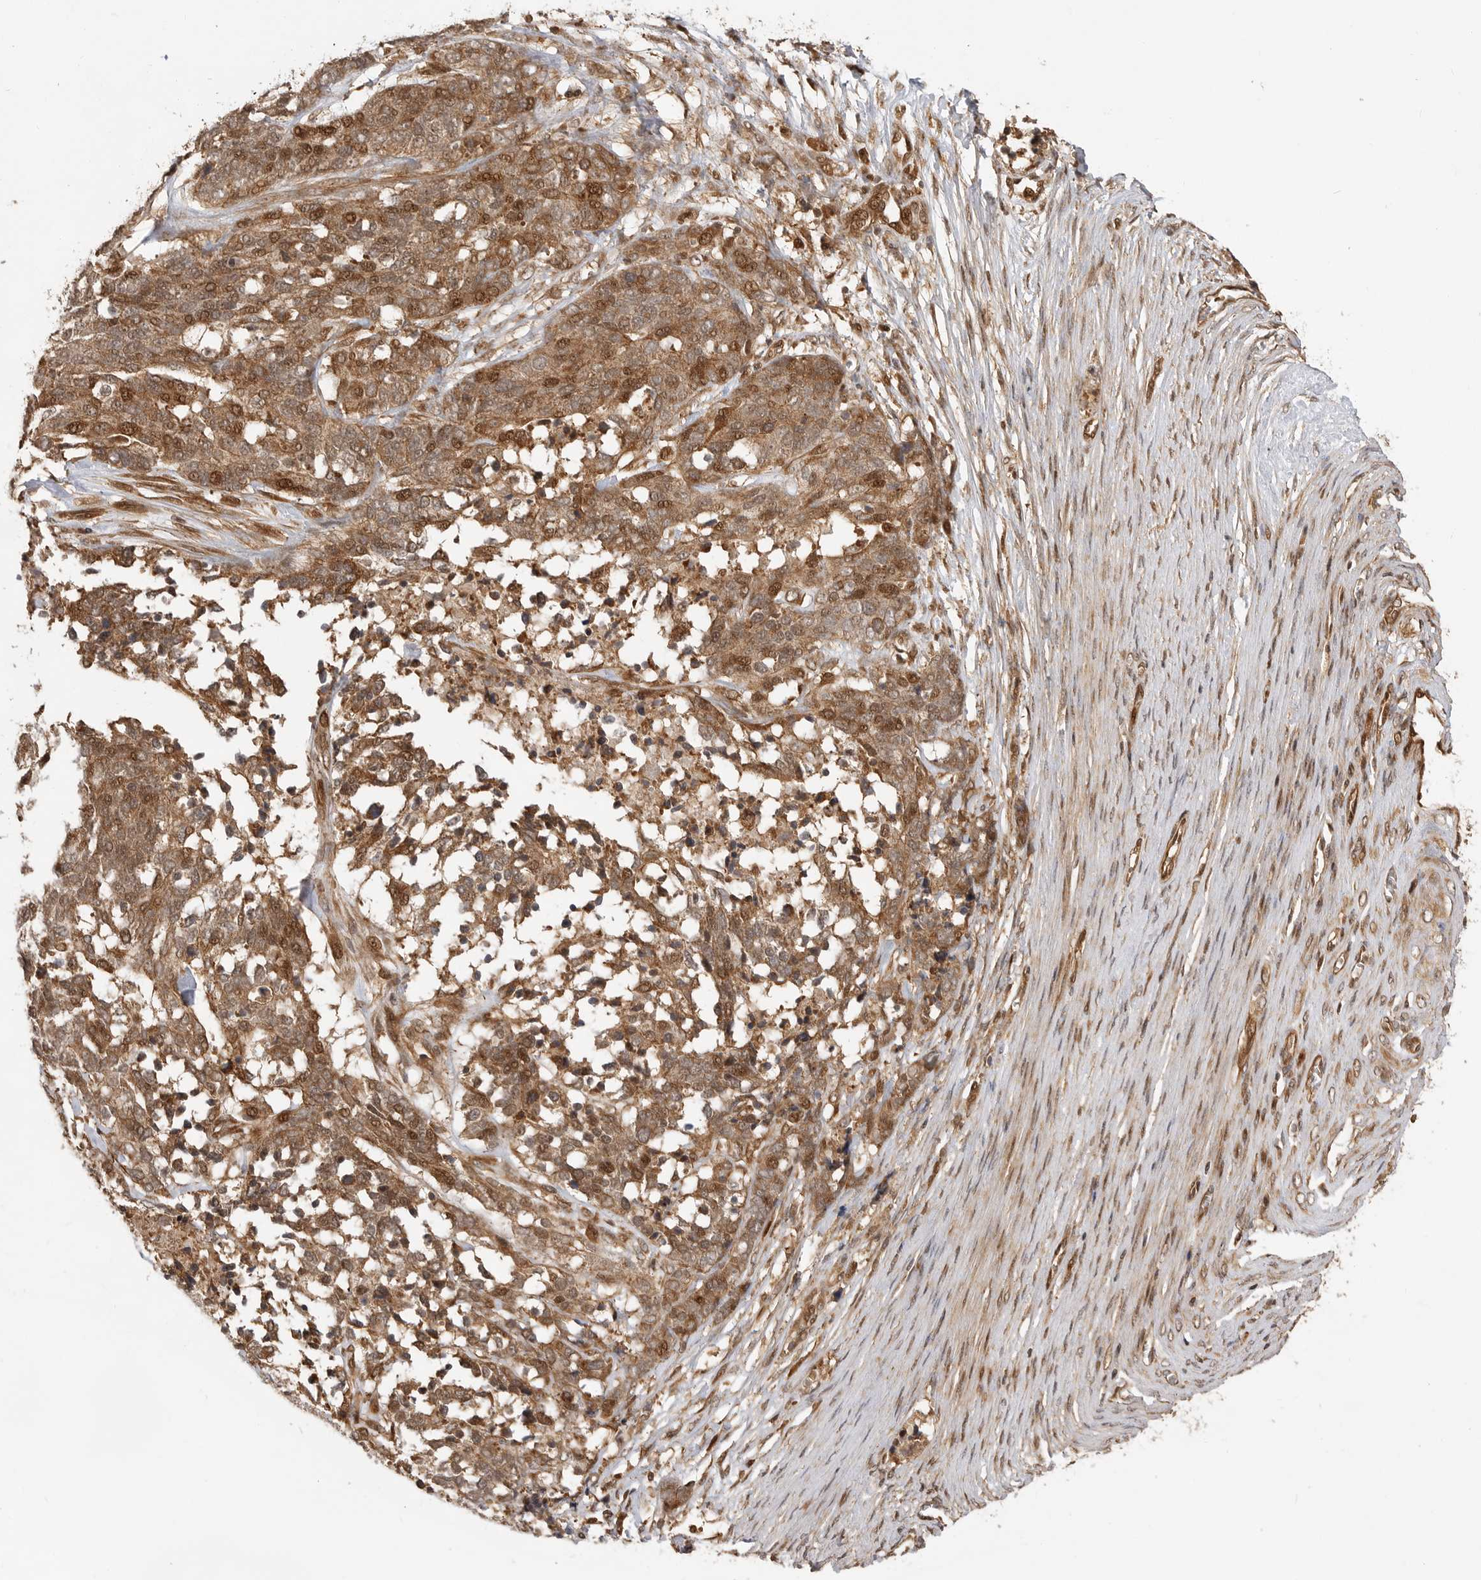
{"staining": {"intensity": "moderate", "quantity": ">75%", "location": "cytoplasmic/membranous,nuclear"}, "tissue": "ovarian cancer", "cell_type": "Tumor cells", "image_type": "cancer", "snomed": [{"axis": "morphology", "description": "Cystadenocarcinoma, serous, NOS"}, {"axis": "topography", "description": "Ovary"}], "caption": "Tumor cells show medium levels of moderate cytoplasmic/membranous and nuclear expression in about >75% of cells in human ovarian serous cystadenocarcinoma.", "gene": "ADPRS", "patient": {"sex": "female", "age": 44}}